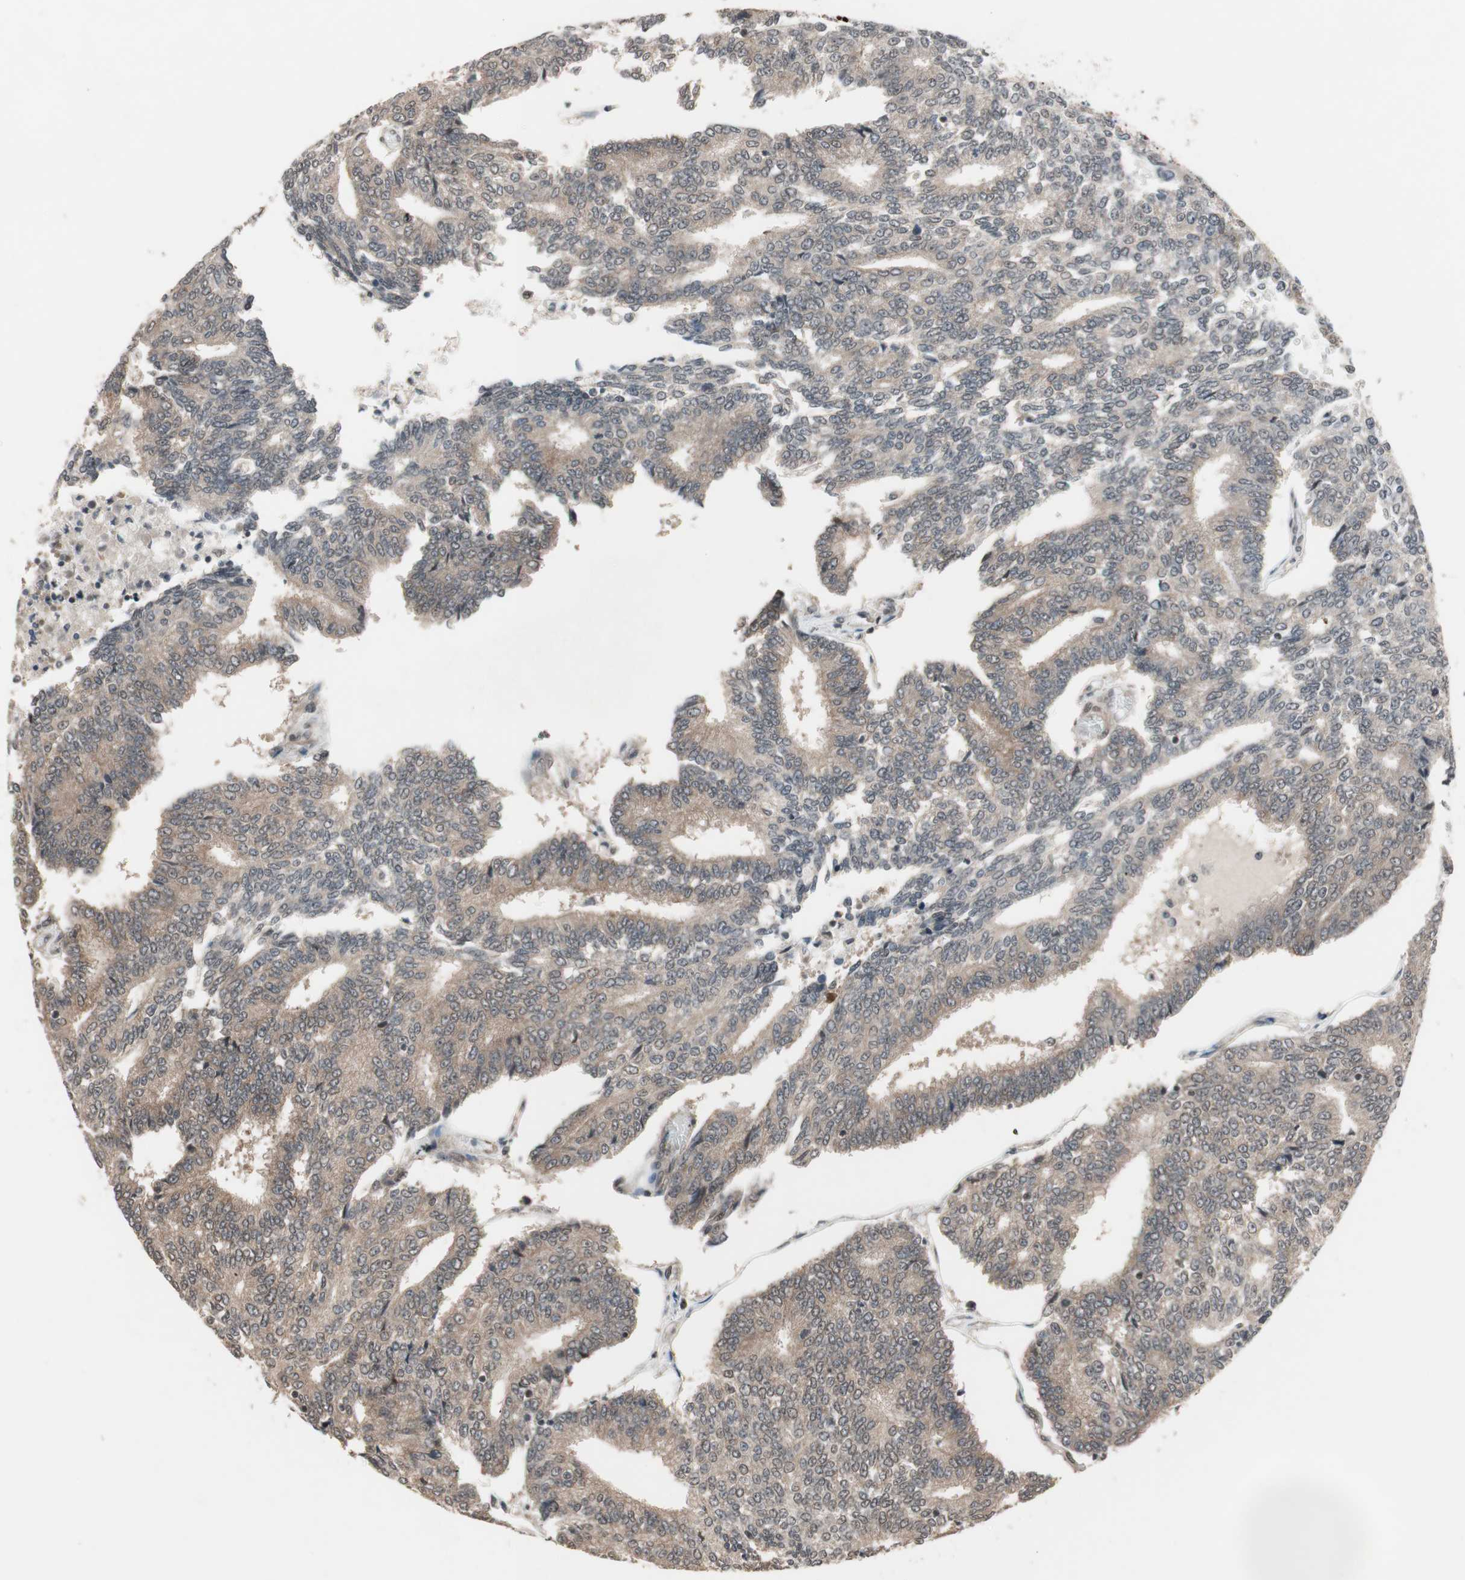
{"staining": {"intensity": "weak", "quantity": ">75%", "location": "cytoplasmic/membranous"}, "tissue": "prostate cancer", "cell_type": "Tumor cells", "image_type": "cancer", "snomed": [{"axis": "morphology", "description": "Adenocarcinoma, High grade"}, {"axis": "topography", "description": "Prostate"}], "caption": "Immunohistochemistry (DAB (3,3'-diaminobenzidine)) staining of prostate high-grade adenocarcinoma exhibits weak cytoplasmic/membranous protein expression in about >75% of tumor cells.", "gene": "DRAP1", "patient": {"sex": "male", "age": 55}}